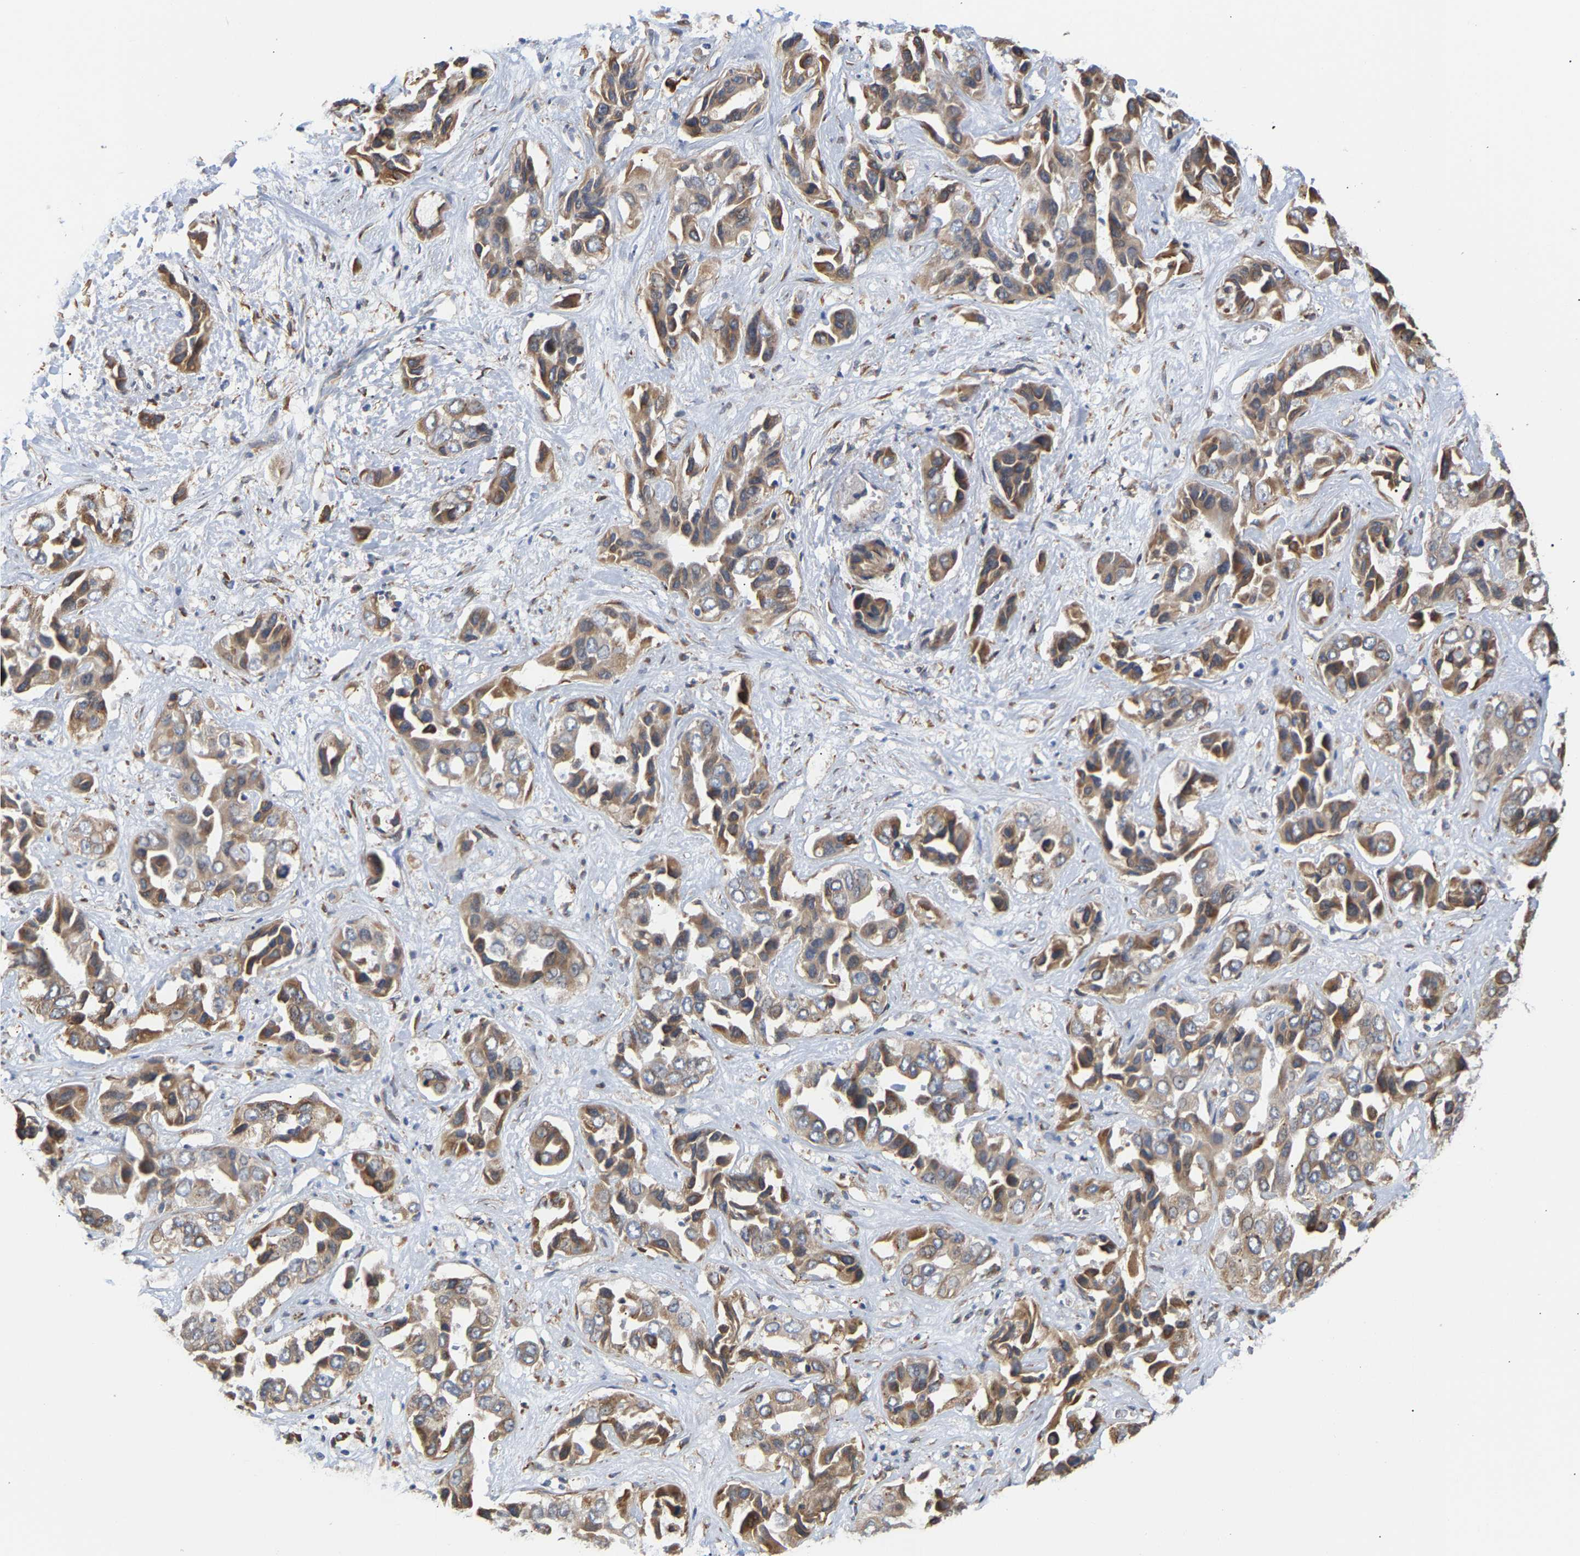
{"staining": {"intensity": "moderate", "quantity": ">75%", "location": "cytoplasmic/membranous"}, "tissue": "liver cancer", "cell_type": "Tumor cells", "image_type": "cancer", "snomed": [{"axis": "morphology", "description": "Cholangiocarcinoma"}, {"axis": "topography", "description": "Liver"}], "caption": "Cholangiocarcinoma (liver) was stained to show a protein in brown. There is medium levels of moderate cytoplasmic/membranous staining in approximately >75% of tumor cells. The staining is performed using DAB brown chromogen to label protein expression. The nuclei are counter-stained blue using hematoxylin.", "gene": "ARAP1", "patient": {"sex": "female", "age": 52}}